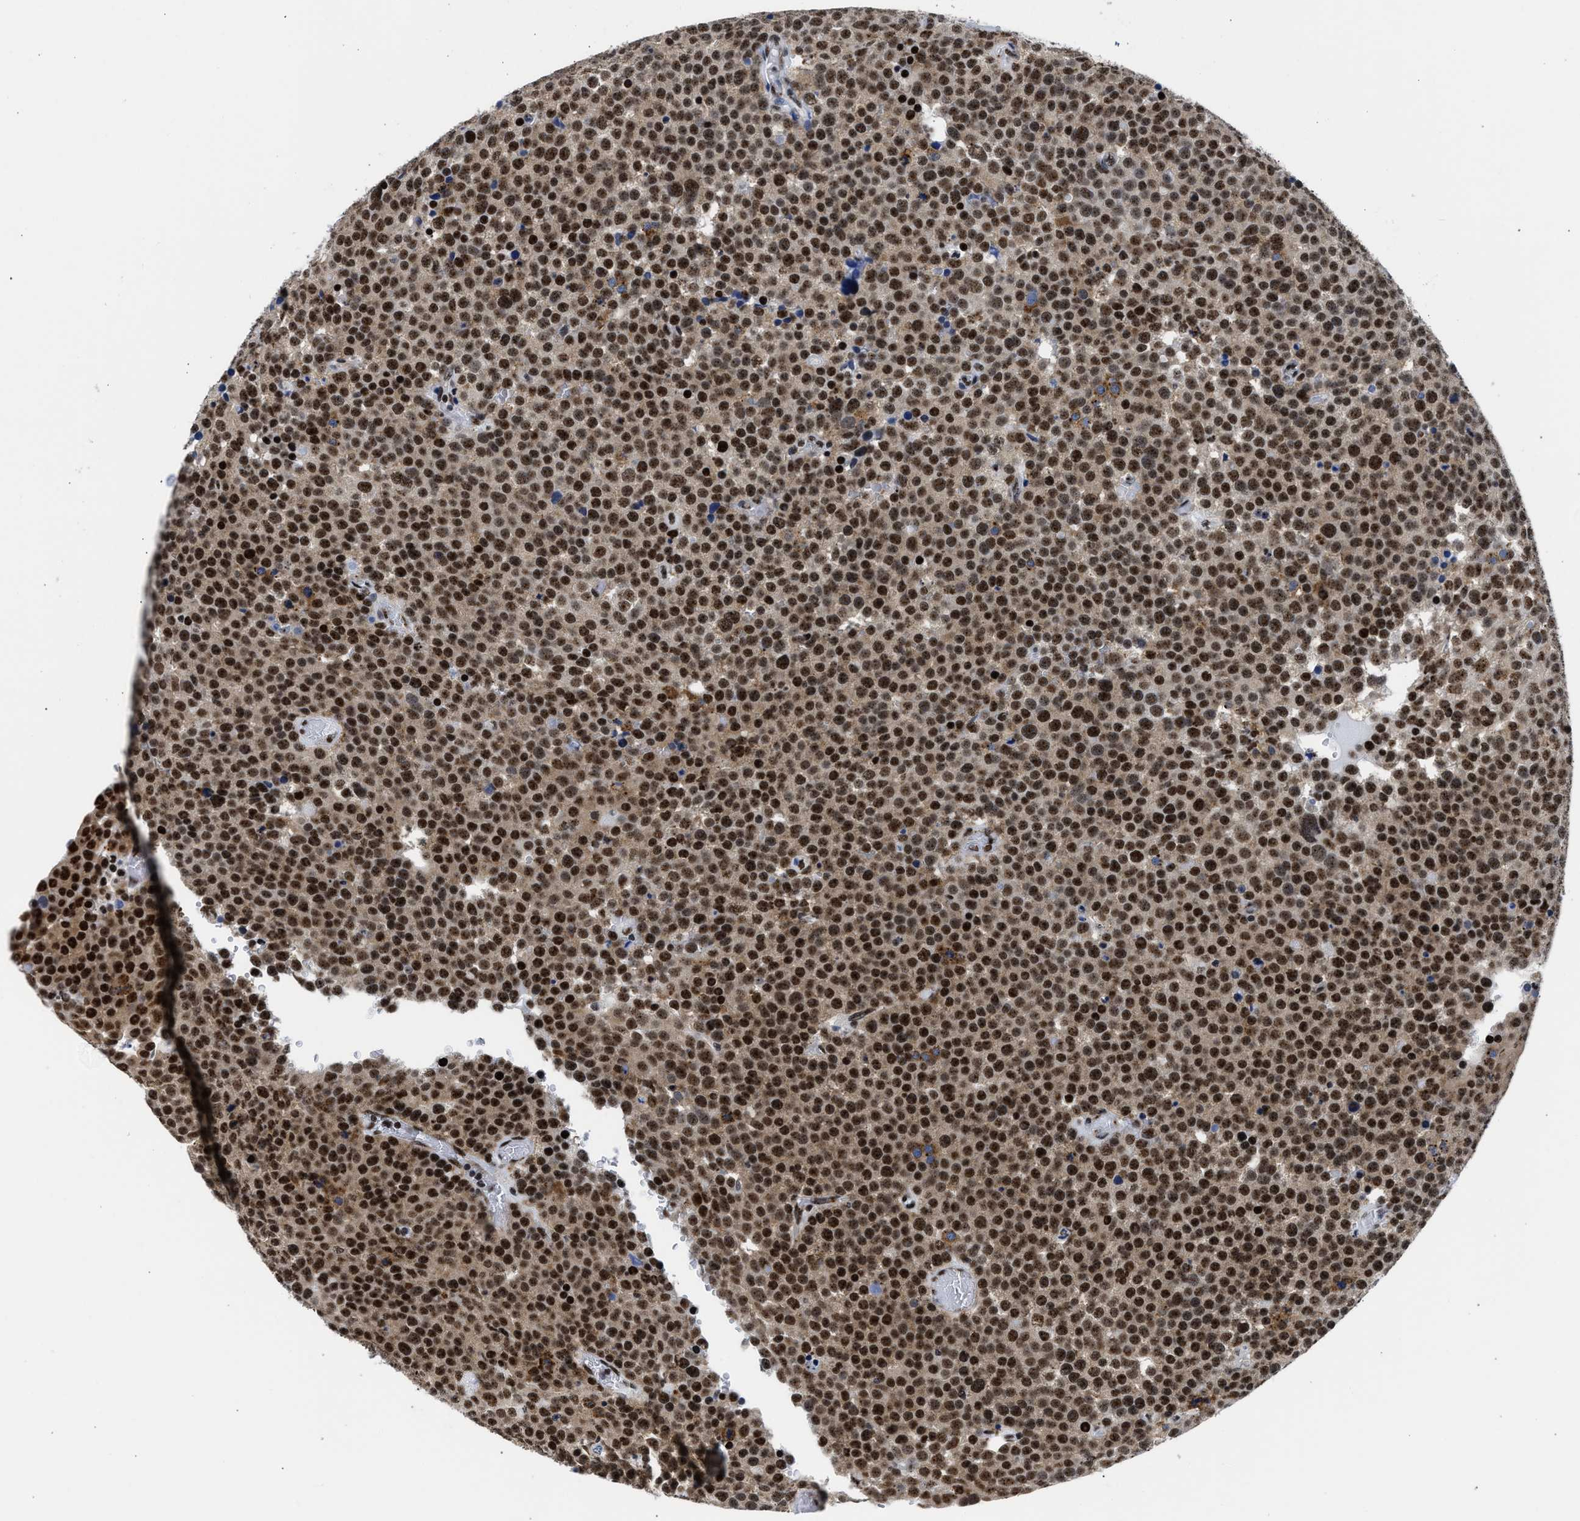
{"staining": {"intensity": "strong", "quantity": ">75%", "location": "nuclear"}, "tissue": "testis cancer", "cell_type": "Tumor cells", "image_type": "cancer", "snomed": [{"axis": "morphology", "description": "Normal tissue, NOS"}, {"axis": "morphology", "description": "Seminoma, NOS"}, {"axis": "topography", "description": "Testis"}], "caption": "Approximately >75% of tumor cells in testis seminoma demonstrate strong nuclear protein staining as visualized by brown immunohistochemical staining.", "gene": "RBM8A", "patient": {"sex": "male", "age": 71}}